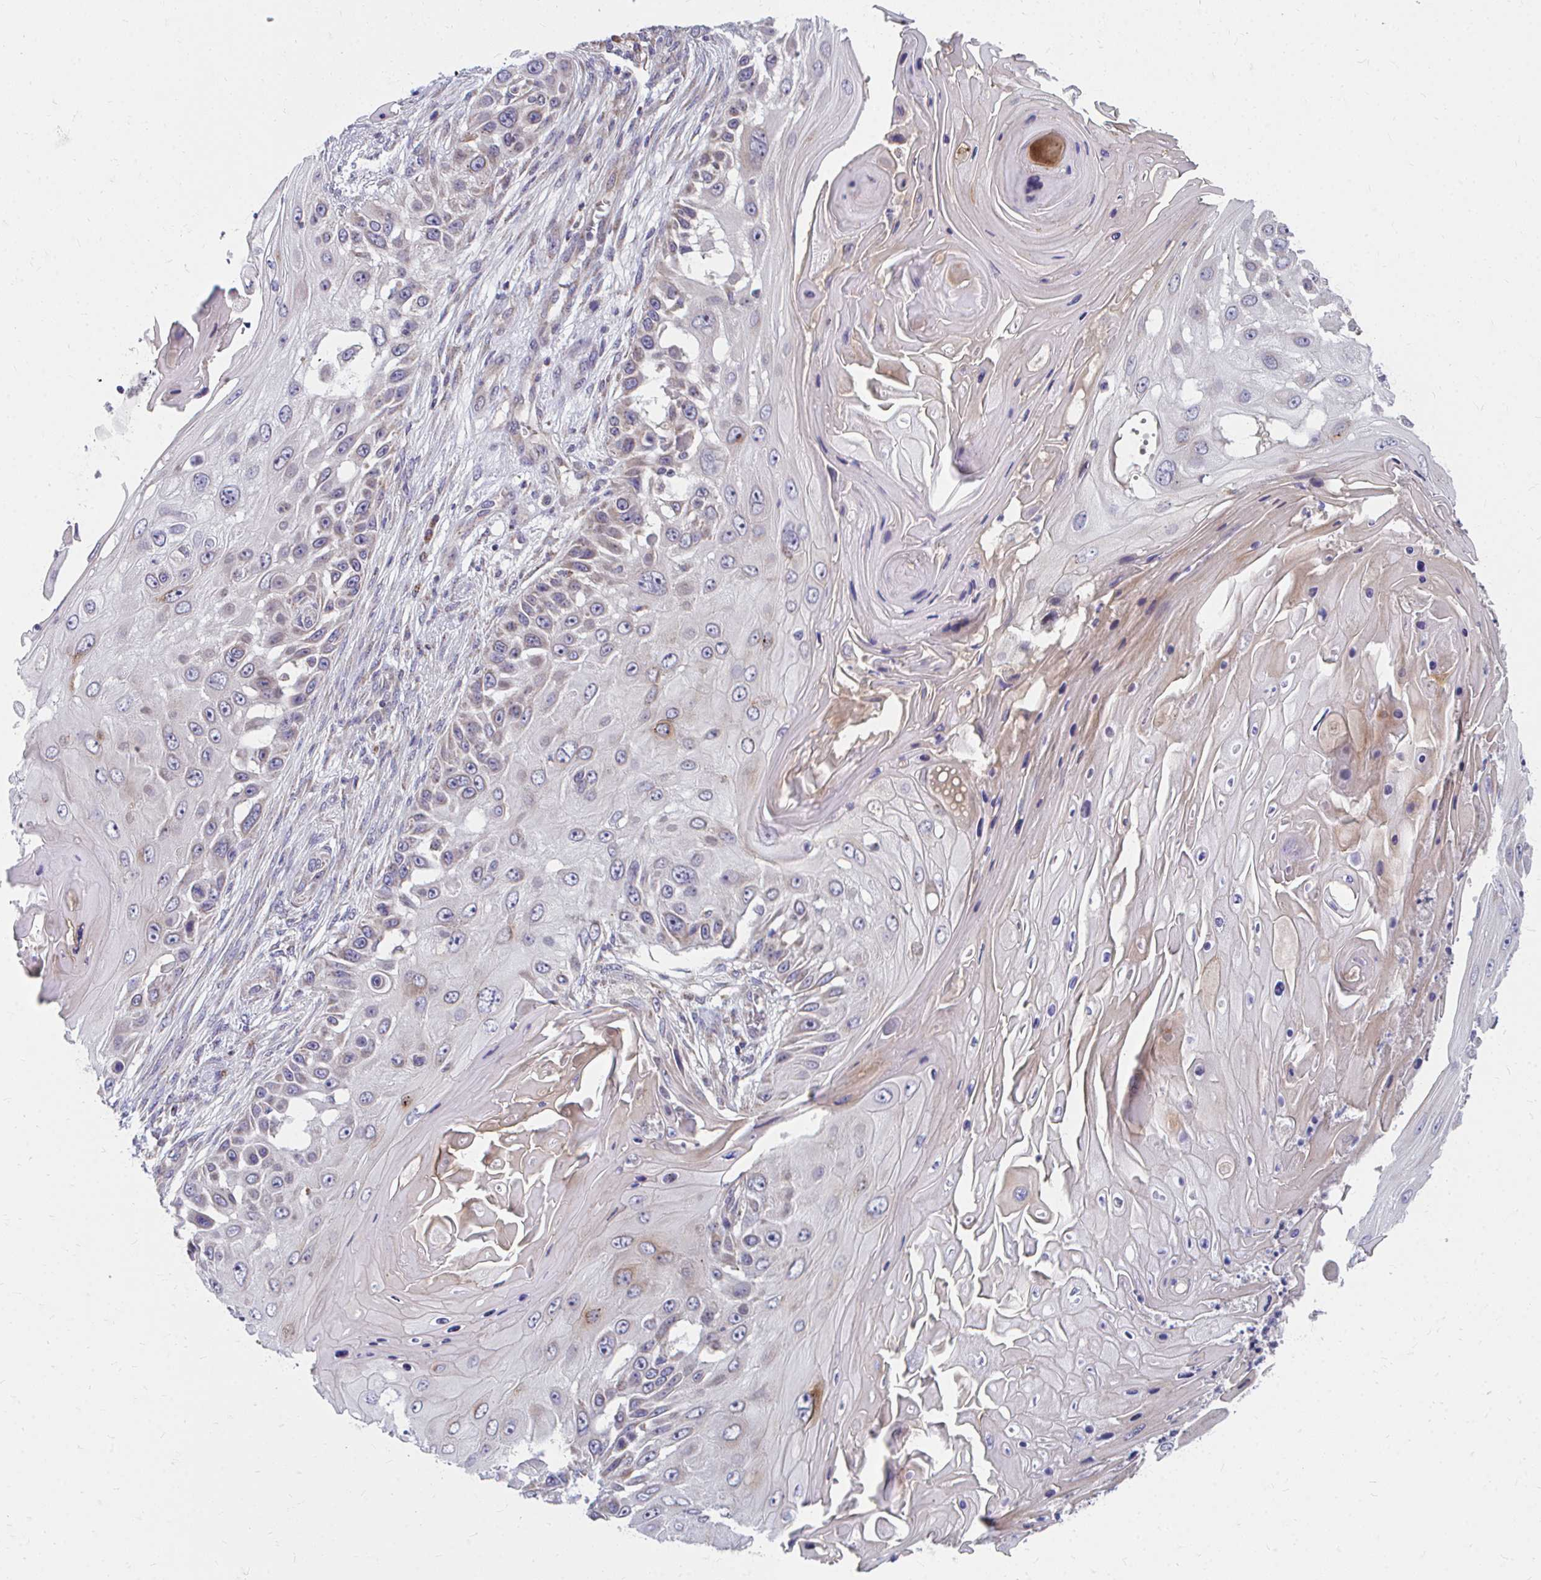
{"staining": {"intensity": "weak", "quantity": "<25%", "location": "cytoplasmic/membranous"}, "tissue": "skin cancer", "cell_type": "Tumor cells", "image_type": "cancer", "snomed": [{"axis": "morphology", "description": "Squamous cell carcinoma, NOS"}, {"axis": "topography", "description": "Skin"}], "caption": "Immunohistochemical staining of human squamous cell carcinoma (skin) displays no significant positivity in tumor cells. (DAB (3,3'-diaminobenzidine) immunohistochemistry visualized using brightfield microscopy, high magnification).", "gene": "PEX3", "patient": {"sex": "female", "age": 44}}